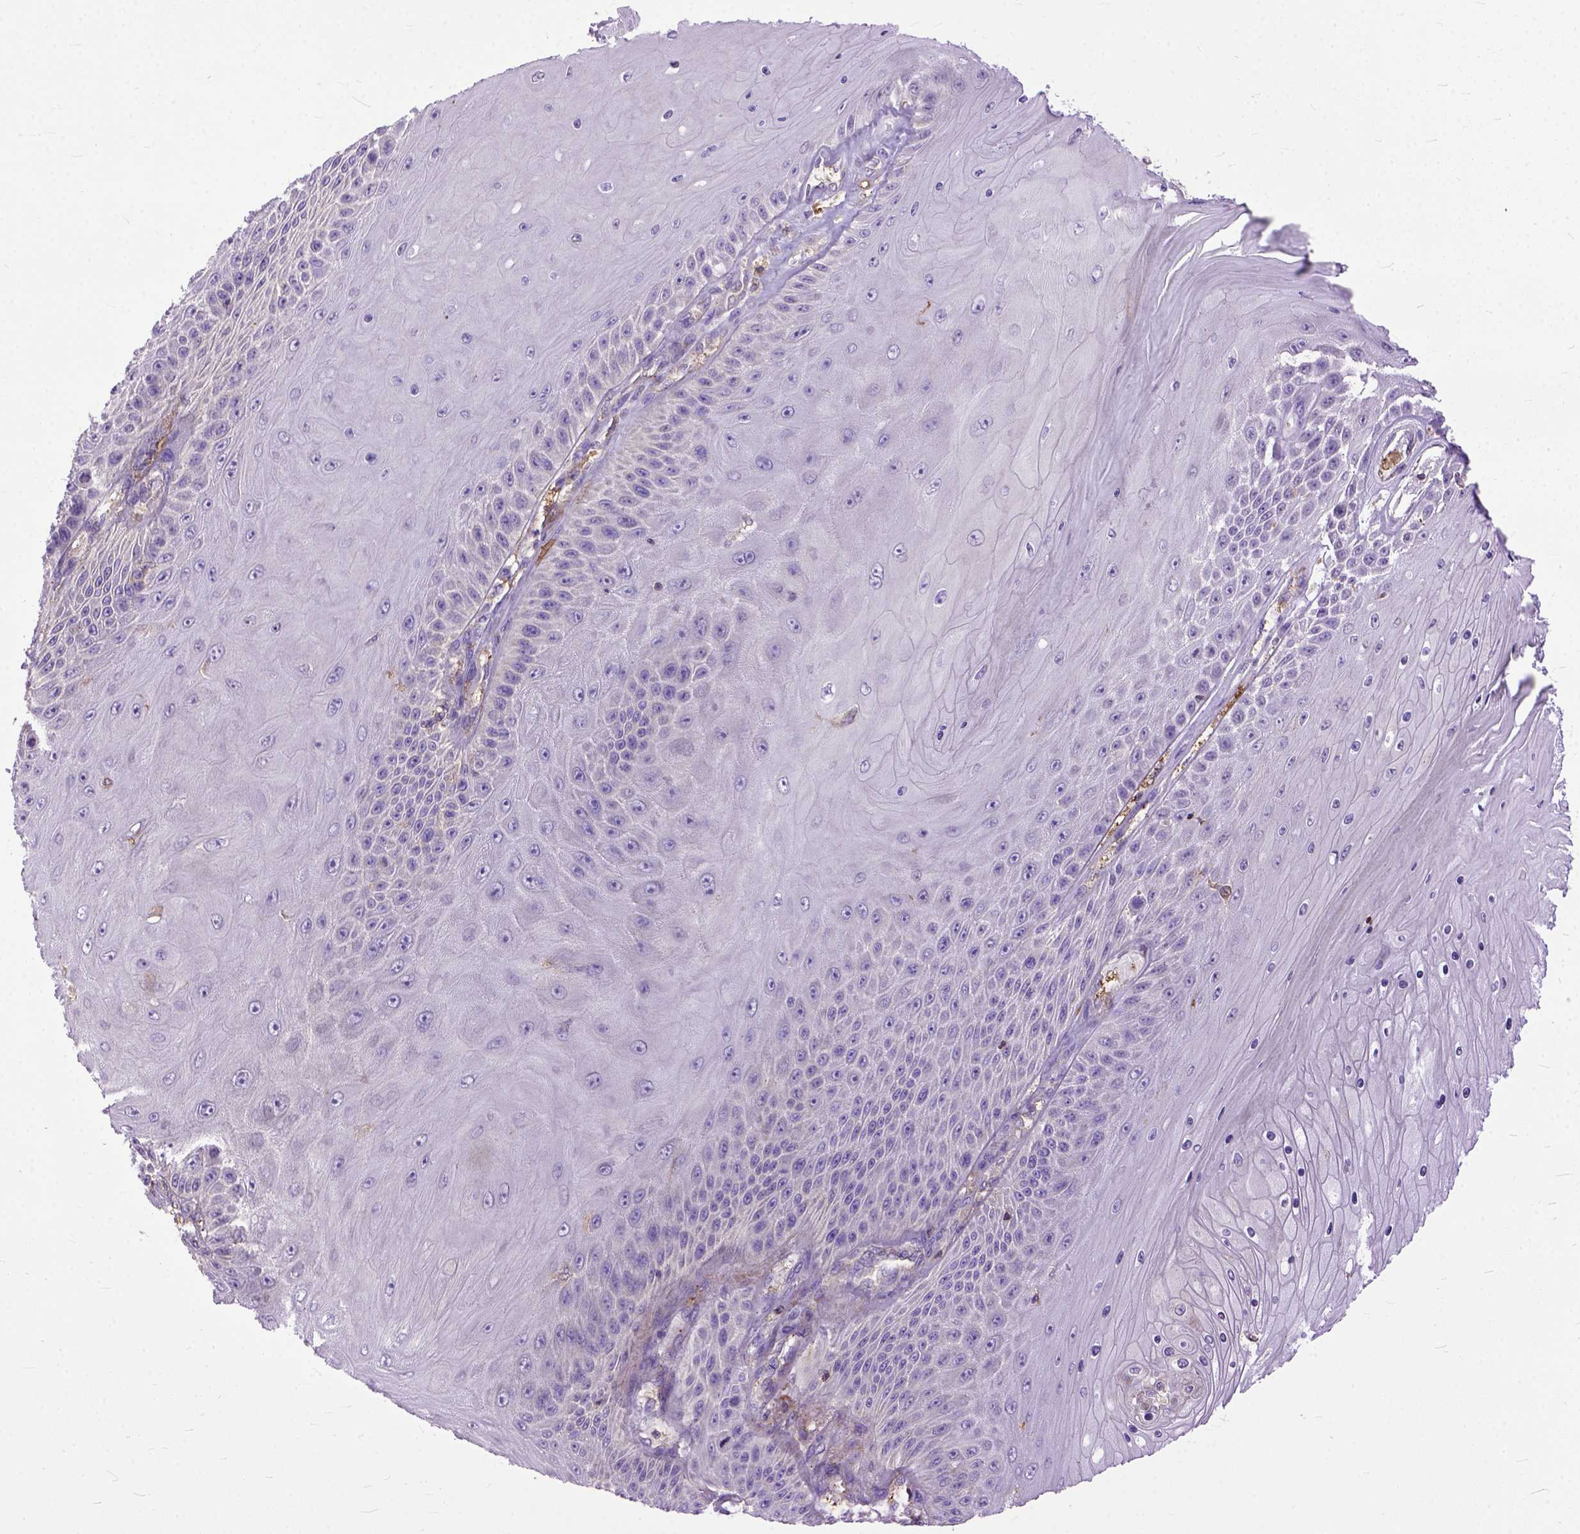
{"staining": {"intensity": "negative", "quantity": "none", "location": "none"}, "tissue": "skin cancer", "cell_type": "Tumor cells", "image_type": "cancer", "snomed": [{"axis": "morphology", "description": "Squamous cell carcinoma, NOS"}, {"axis": "topography", "description": "Skin"}], "caption": "The histopathology image exhibits no significant staining in tumor cells of skin squamous cell carcinoma. Nuclei are stained in blue.", "gene": "NAMPT", "patient": {"sex": "male", "age": 62}}